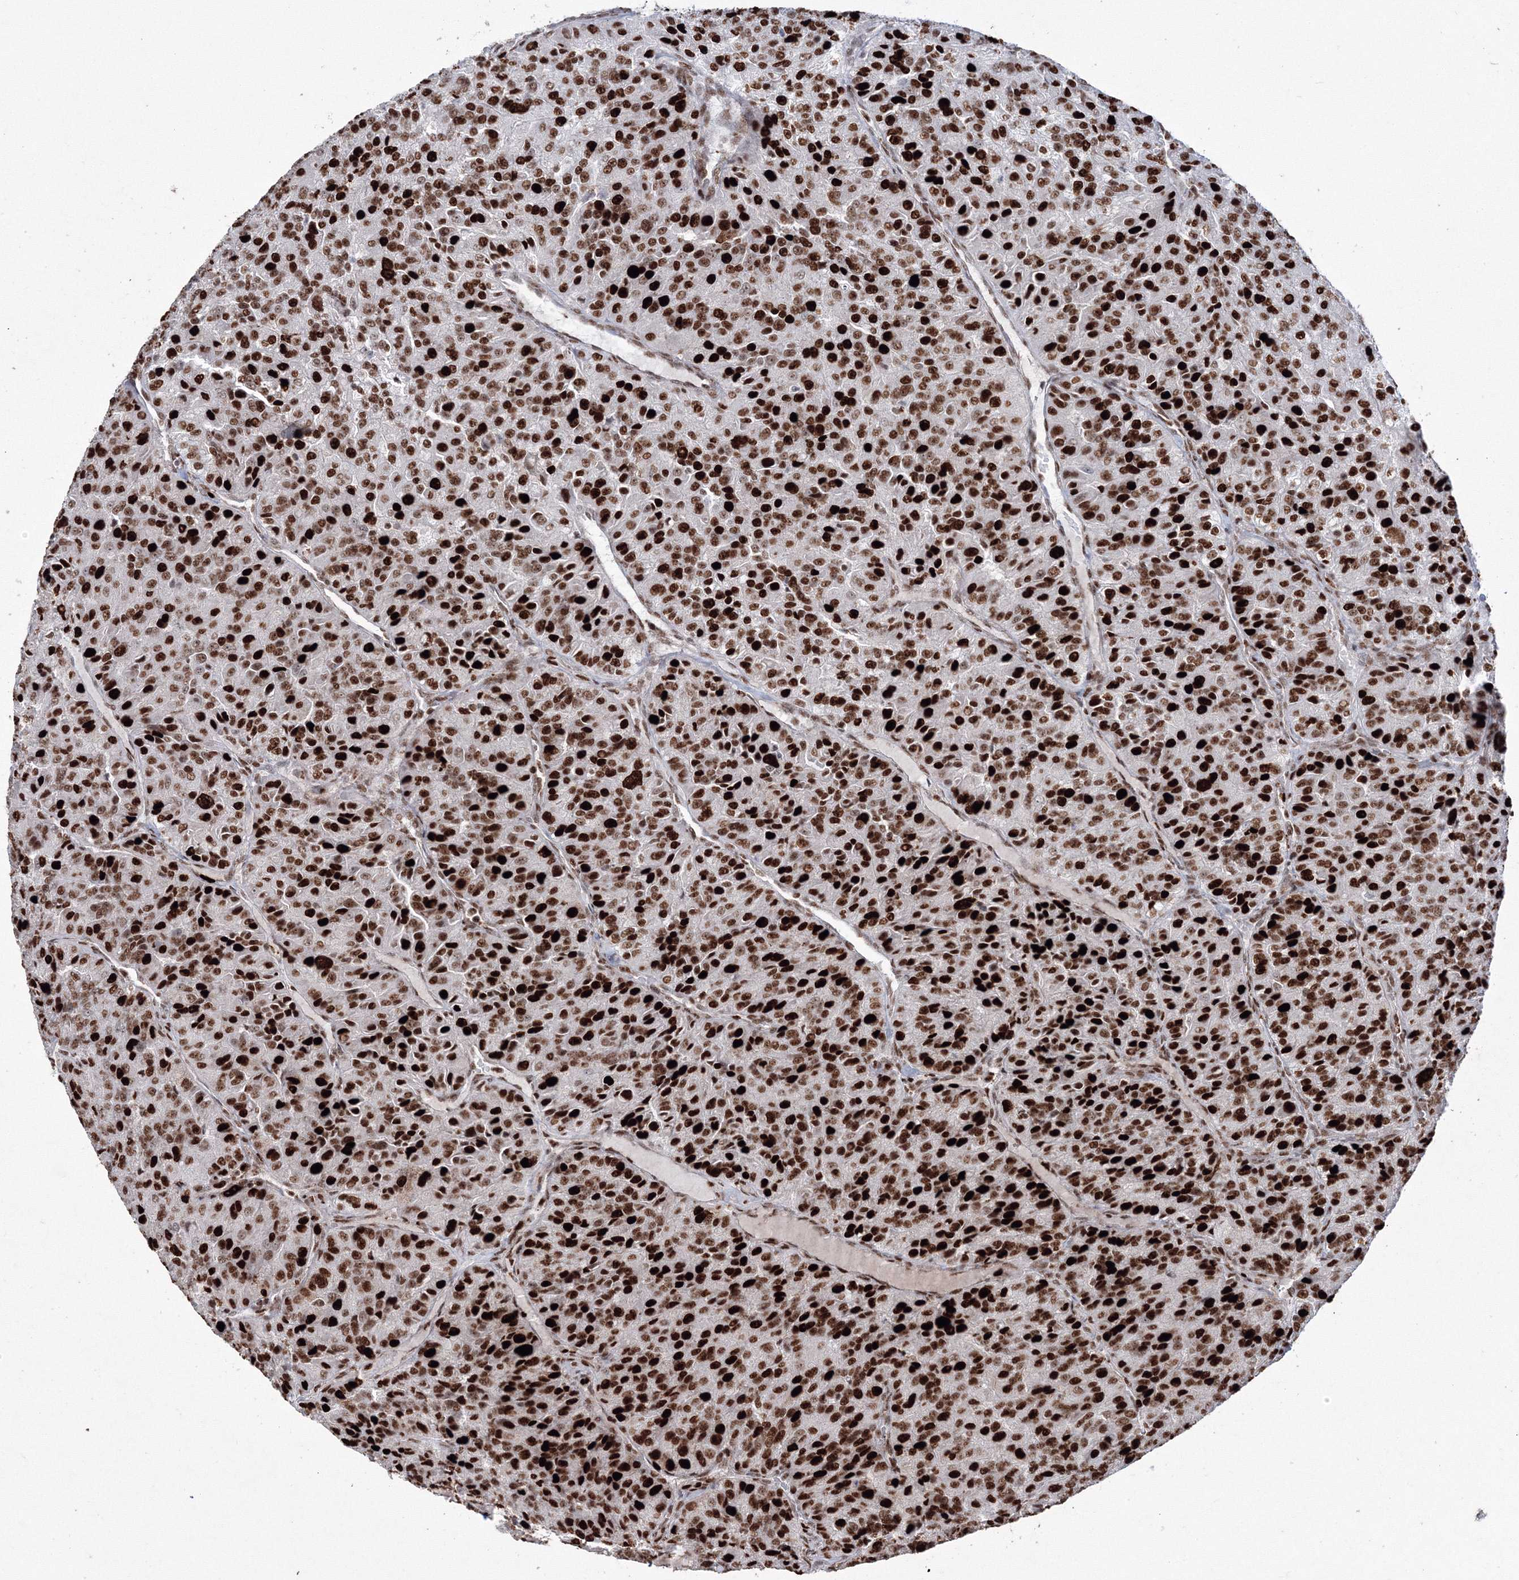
{"staining": {"intensity": "strong", "quantity": ">75%", "location": "nuclear"}, "tissue": "renal cancer", "cell_type": "Tumor cells", "image_type": "cancer", "snomed": [{"axis": "morphology", "description": "Adenocarcinoma, NOS"}, {"axis": "topography", "description": "Kidney"}], "caption": "Protein staining displays strong nuclear positivity in approximately >75% of tumor cells in renal cancer (adenocarcinoma).", "gene": "LIG1", "patient": {"sex": "female", "age": 63}}